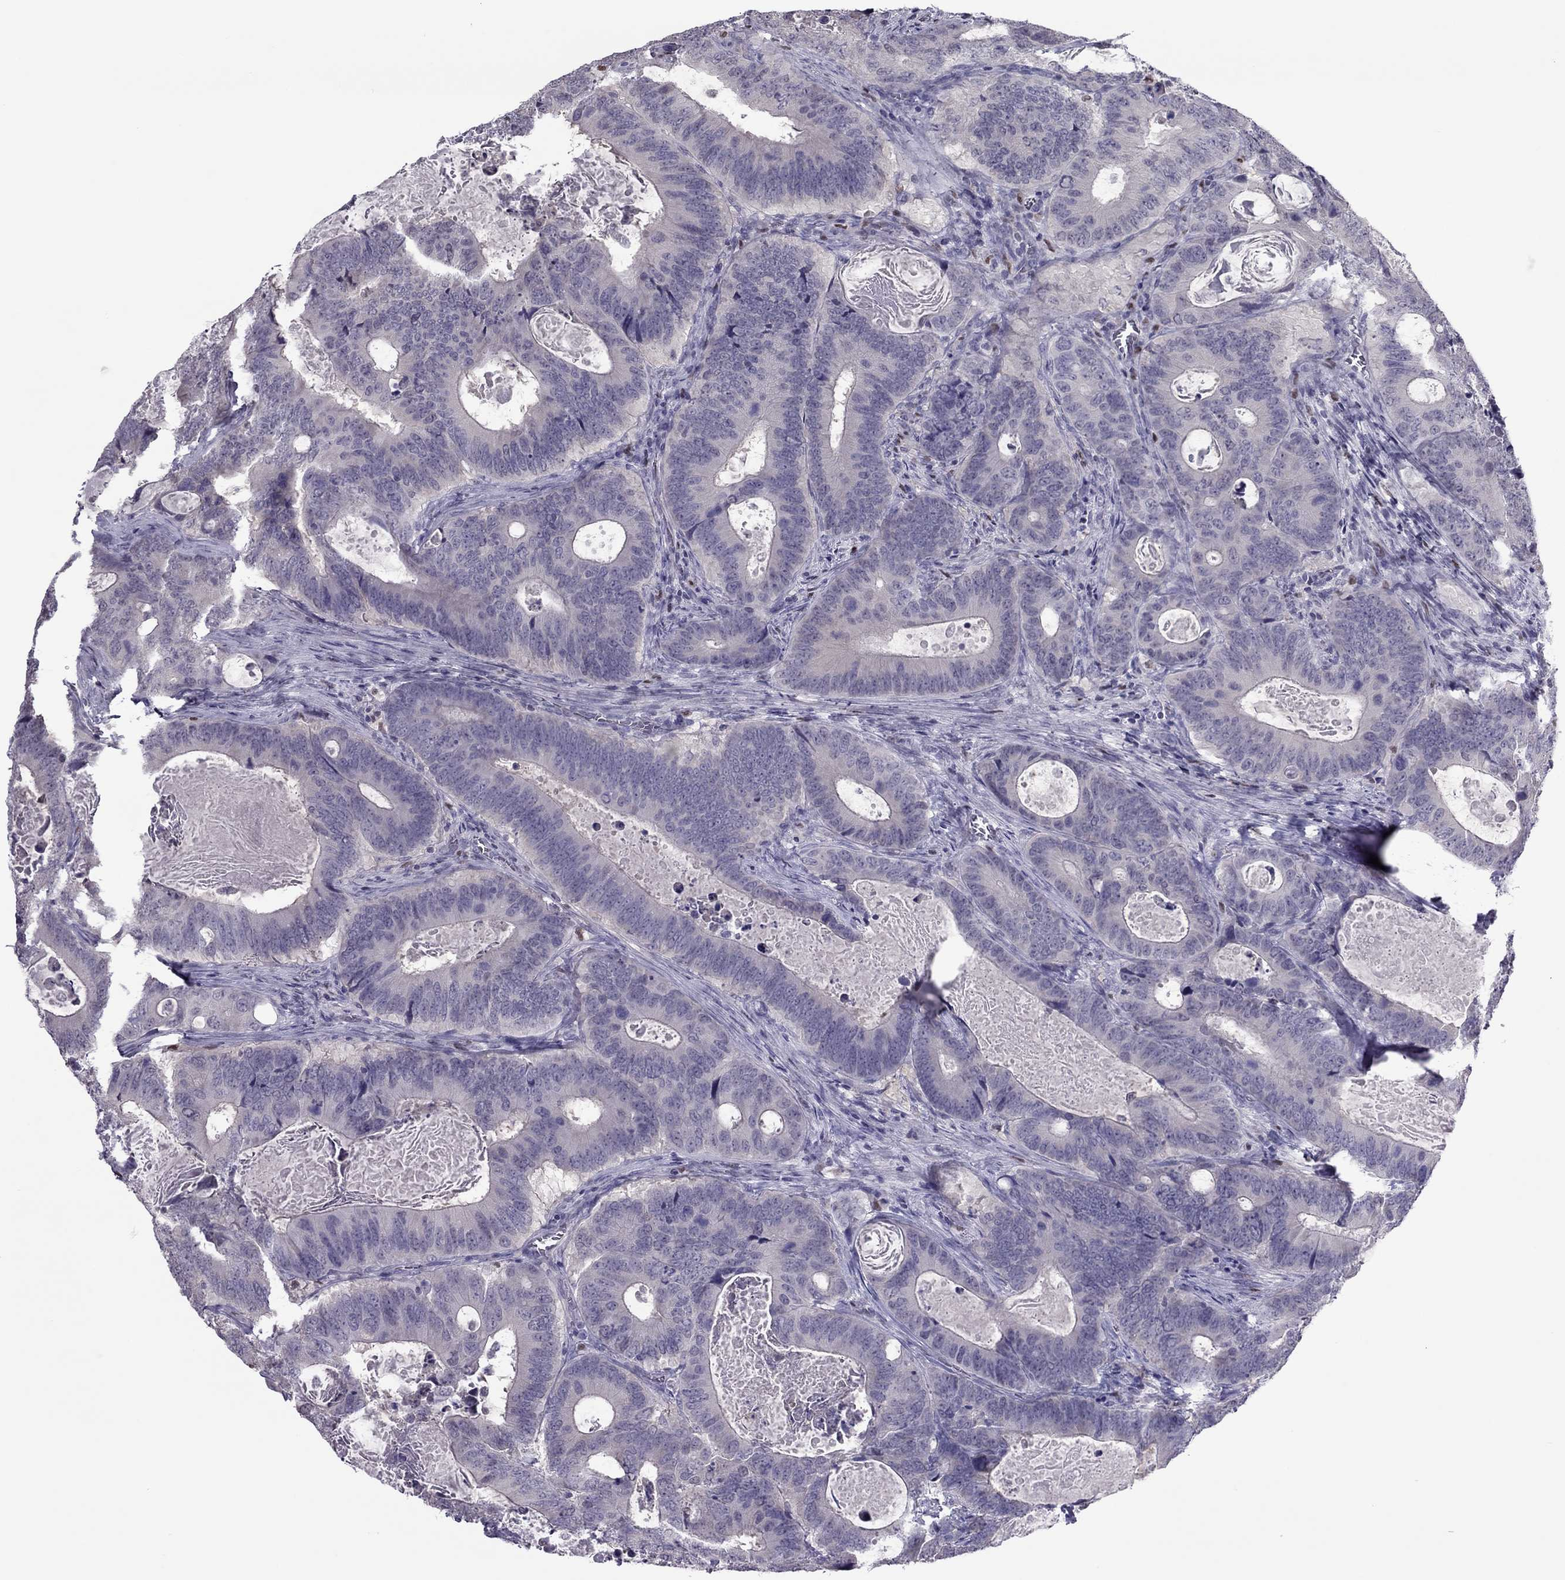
{"staining": {"intensity": "negative", "quantity": "none", "location": "none"}, "tissue": "colorectal cancer", "cell_type": "Tumor cells", "image_type": "cancer", "snomed": [{"axis": "morphology", "description": "Adenocarcinoma, NOS"}, {"axis": "topography", "description": "Colon"}], "caption": "There is no significant positivity in tumor cells of colorectal cancer (adenocarcinoma).", "gene": "SPINT3", "patient": {"sex": "female", "age": 82}}